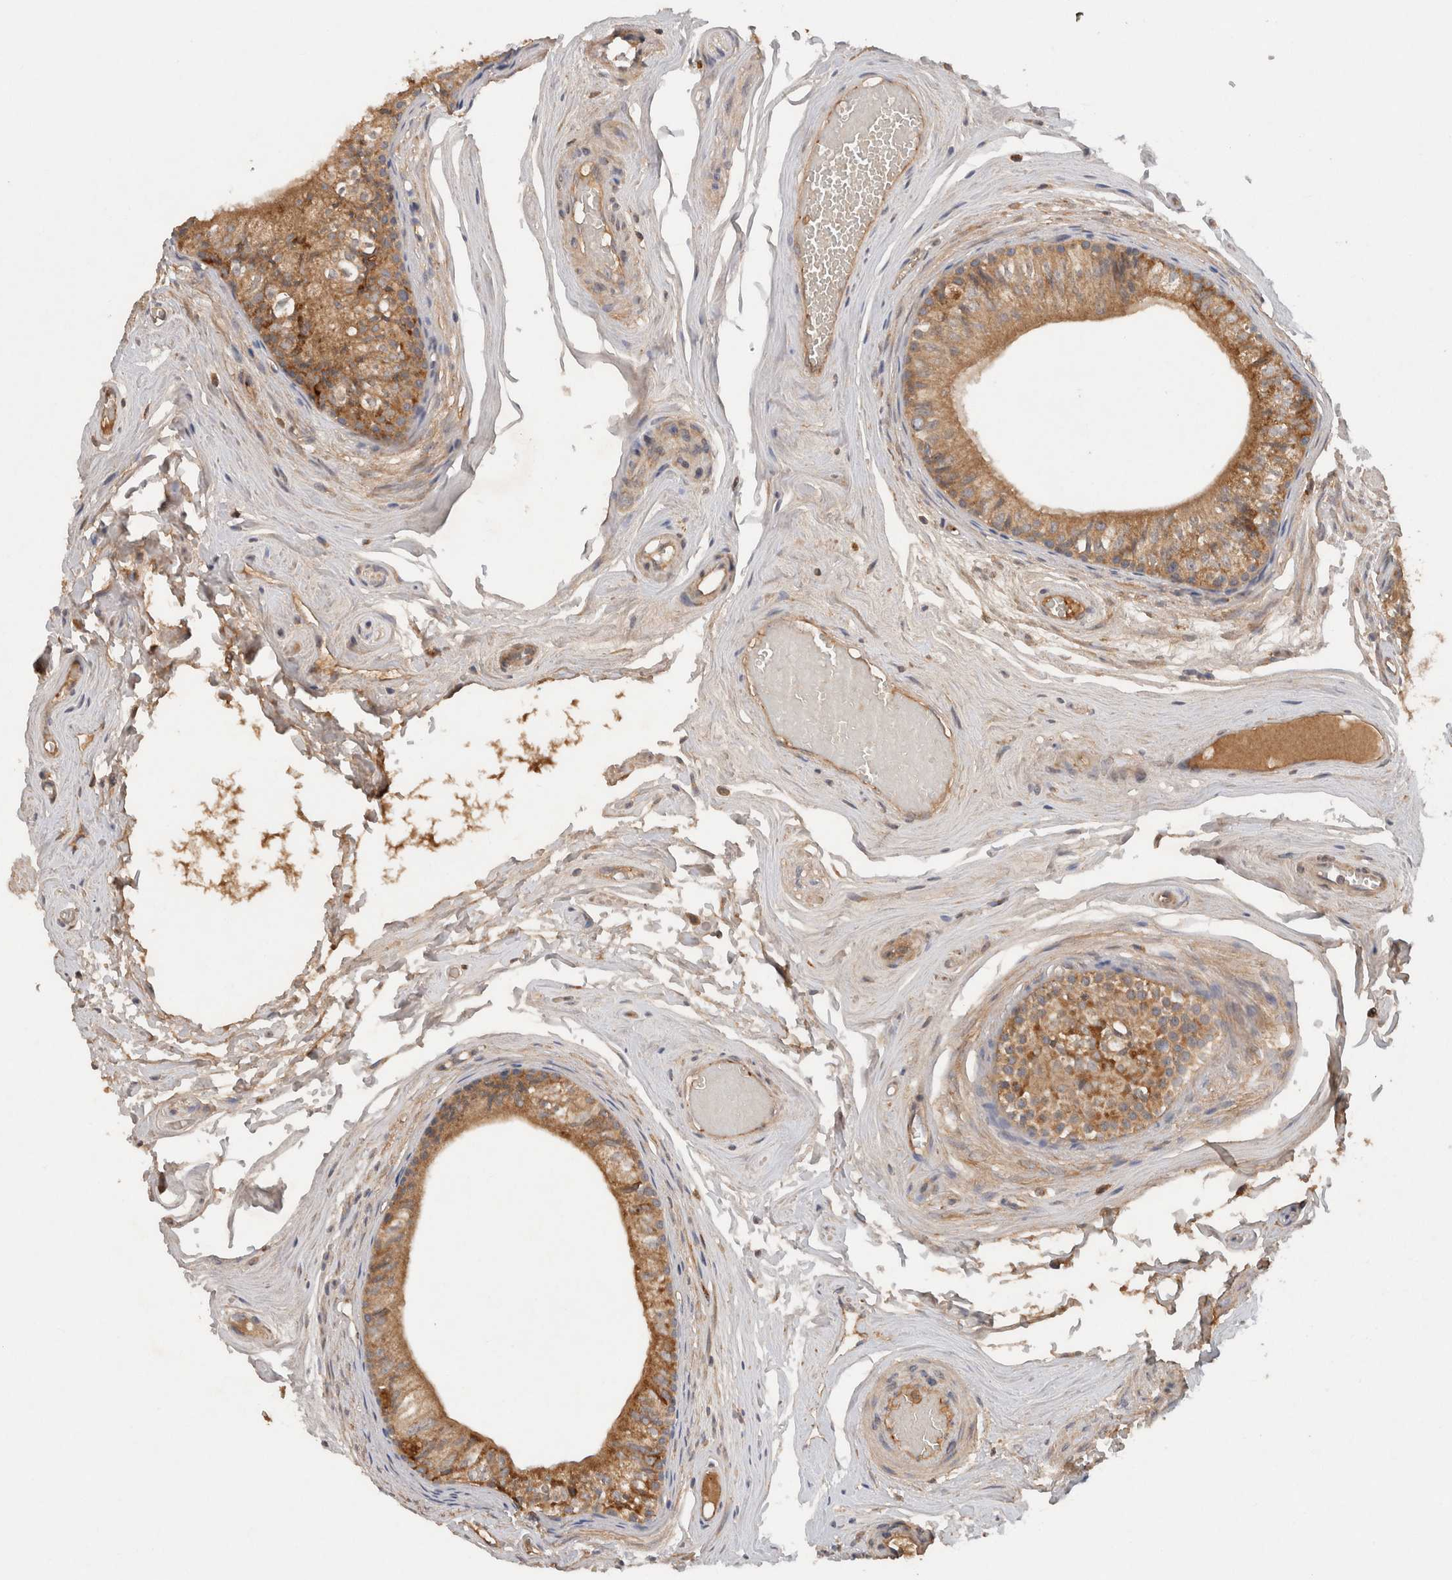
{"staining": {"intensity": "moderate", "quantity": ">75%", "location": "cytoplasmic/membranous"}, "tissue": "epididymis", "cell_type": "Glandular cells", "image_type": "normal", "snomed": [{"axis": "morphology", "description": "Normal tissue, NOS"}, {"axis": "topography", "description": "Epididymis"}], "caption": "A brown stain shows moderate cytoplasmic/membranous staining of a protein in glandular cells of normal epididymis. Using DAB (brown) and hematoxylin (blue) stains, captured at high magnification using brightfield microscopy.", "gene": "C8orf44", "patient": {"sex": "male", "age": 79}}